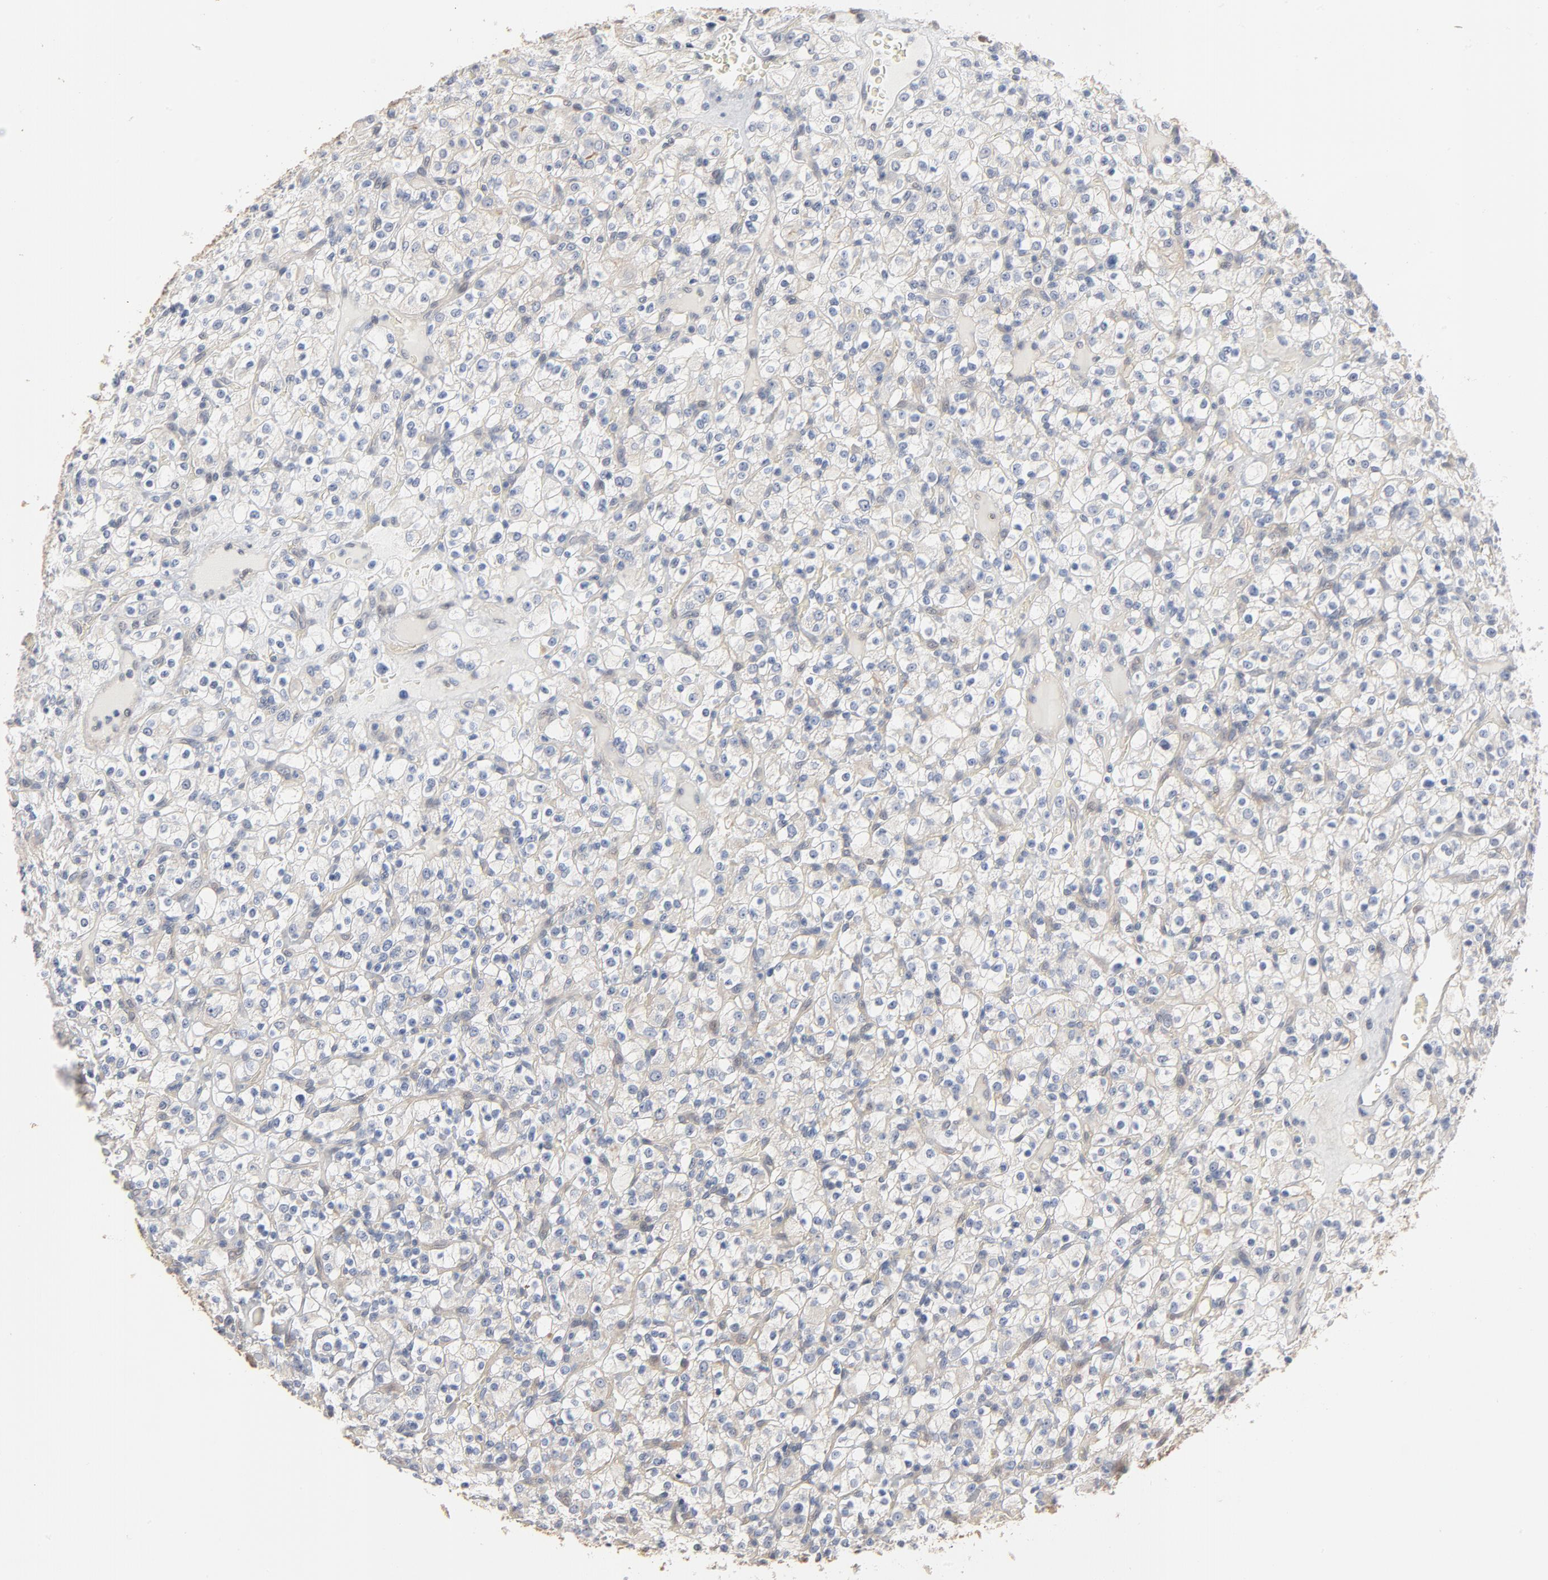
{"staining": {"intensity": "negative", "quantity": "none", "location": "none"}, "tissue": "renal cancer", "cell_type": "Tumor cells", "image_type": "cancer", "snomed": [{"axis": "morphology", "description": "Normal tissue, NOS"}, {"axis": "morphology", "description": "Adenocarcinoma, NOS"}, {"axis": "topography", "description": "Kidney"}], "caption": "A high-resolution micrograph shows immunohistochemistry staining of adenocarcinoma (renal), which demonstrates no significant staining in tumor cells. (DAB IHC with hematoxylin counter stain).", "gene": "EPCAM", "patient": {"sex": "female", "age": 72}}